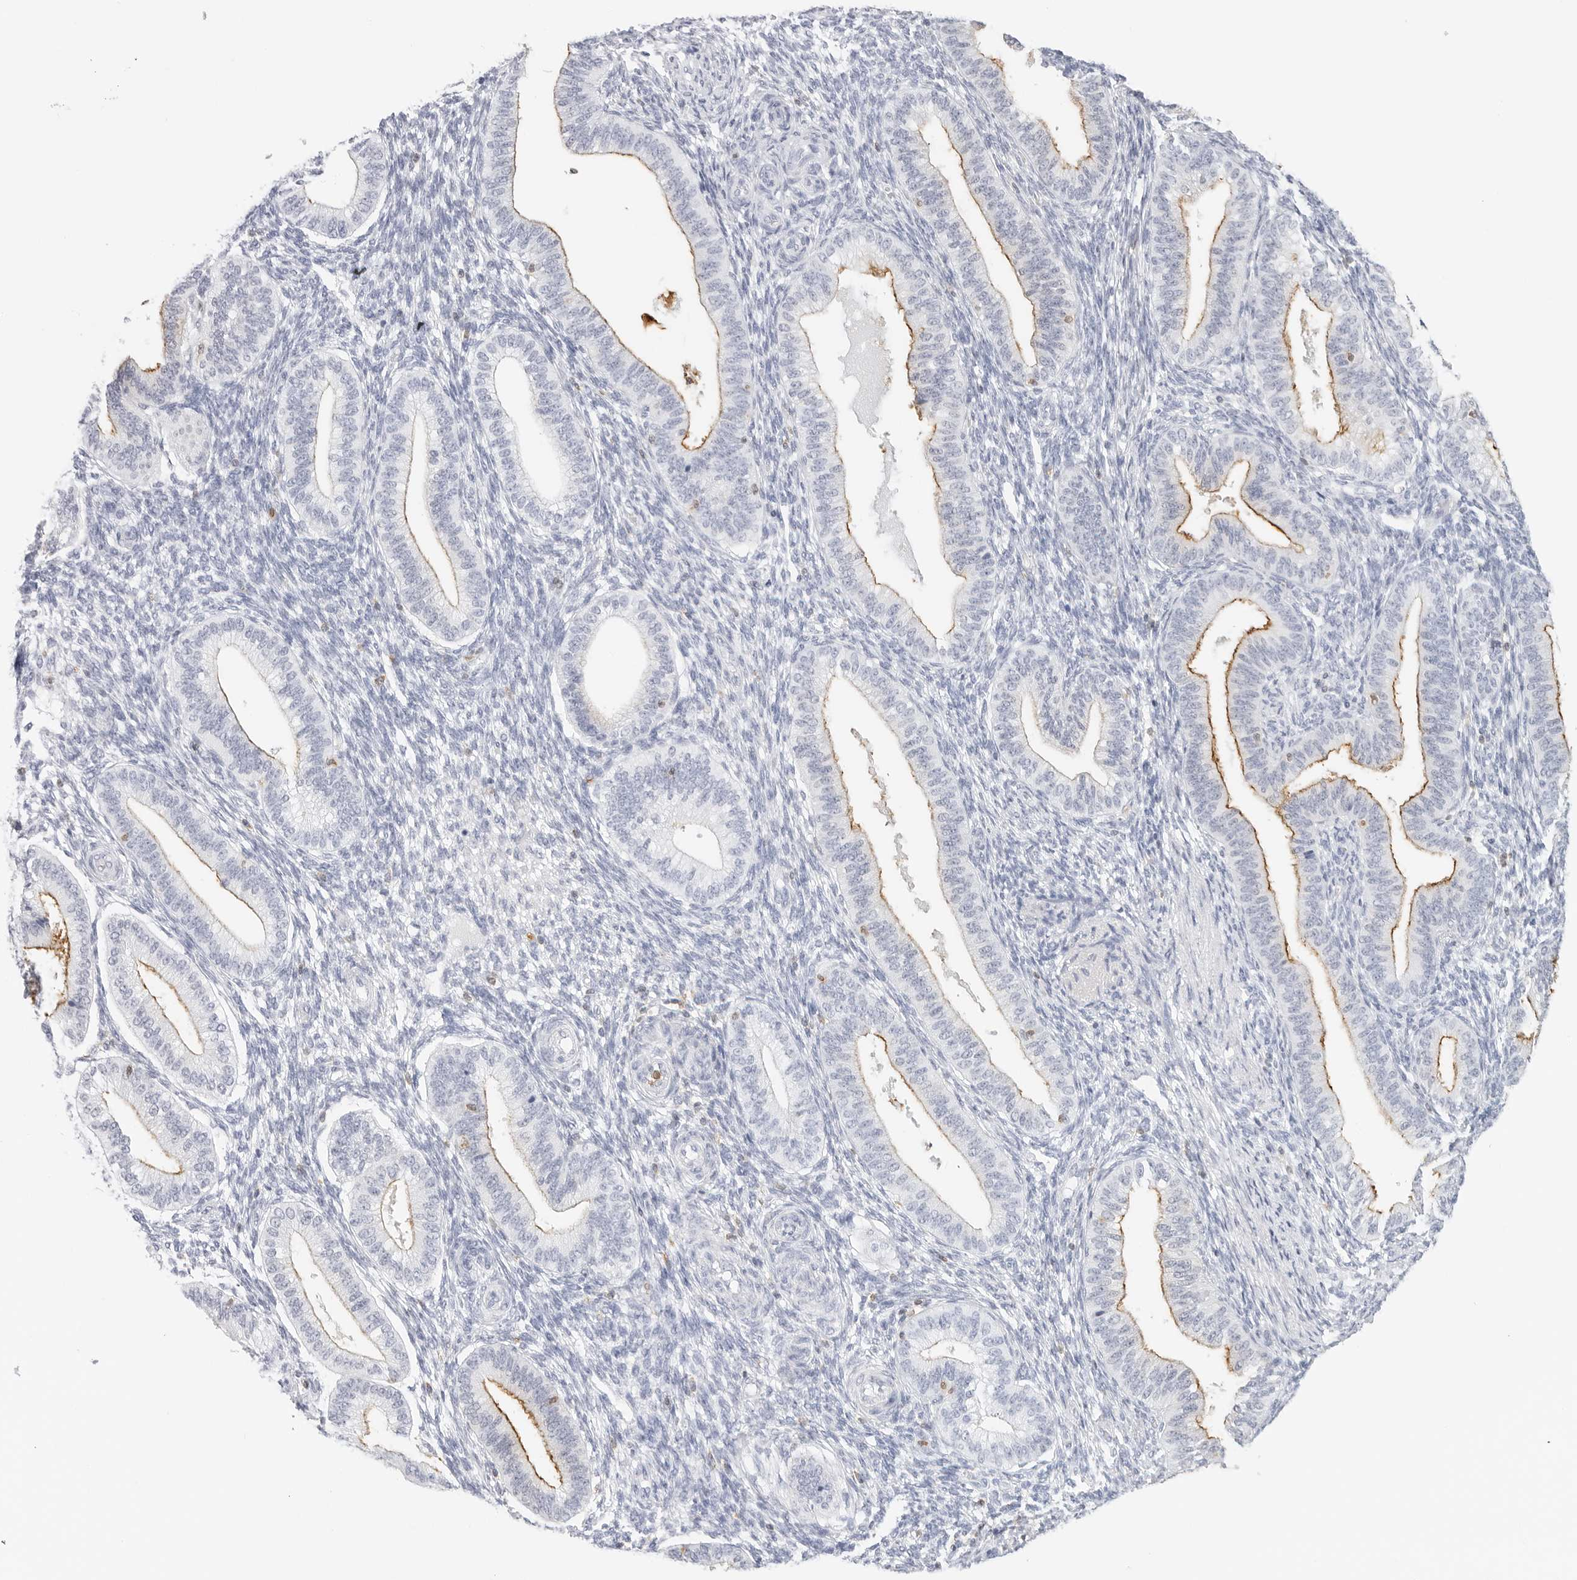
{"staining": {"intensity": "negative", "quantity": "none", "location": "none"}, "tissue": "endometrium", "cell_type": "Cells in endometrial stroma", "image_type": "normal", "snomed": [{"axis": "morphology", "description": "Normal tissue, NOS"}, {"axis": "topography", "description": "Endometrium"}], "caption": "Immunohistochemistry (IHC) photomicrograph of normal endometrium stained for a protein (brown), which exhibits no positivity in cells in endometrial stroma. (DAB immunohistochemistry, high magnification).", "gene": "SLC9A3R1", "patient": {"sex": "female", "age": 39}}